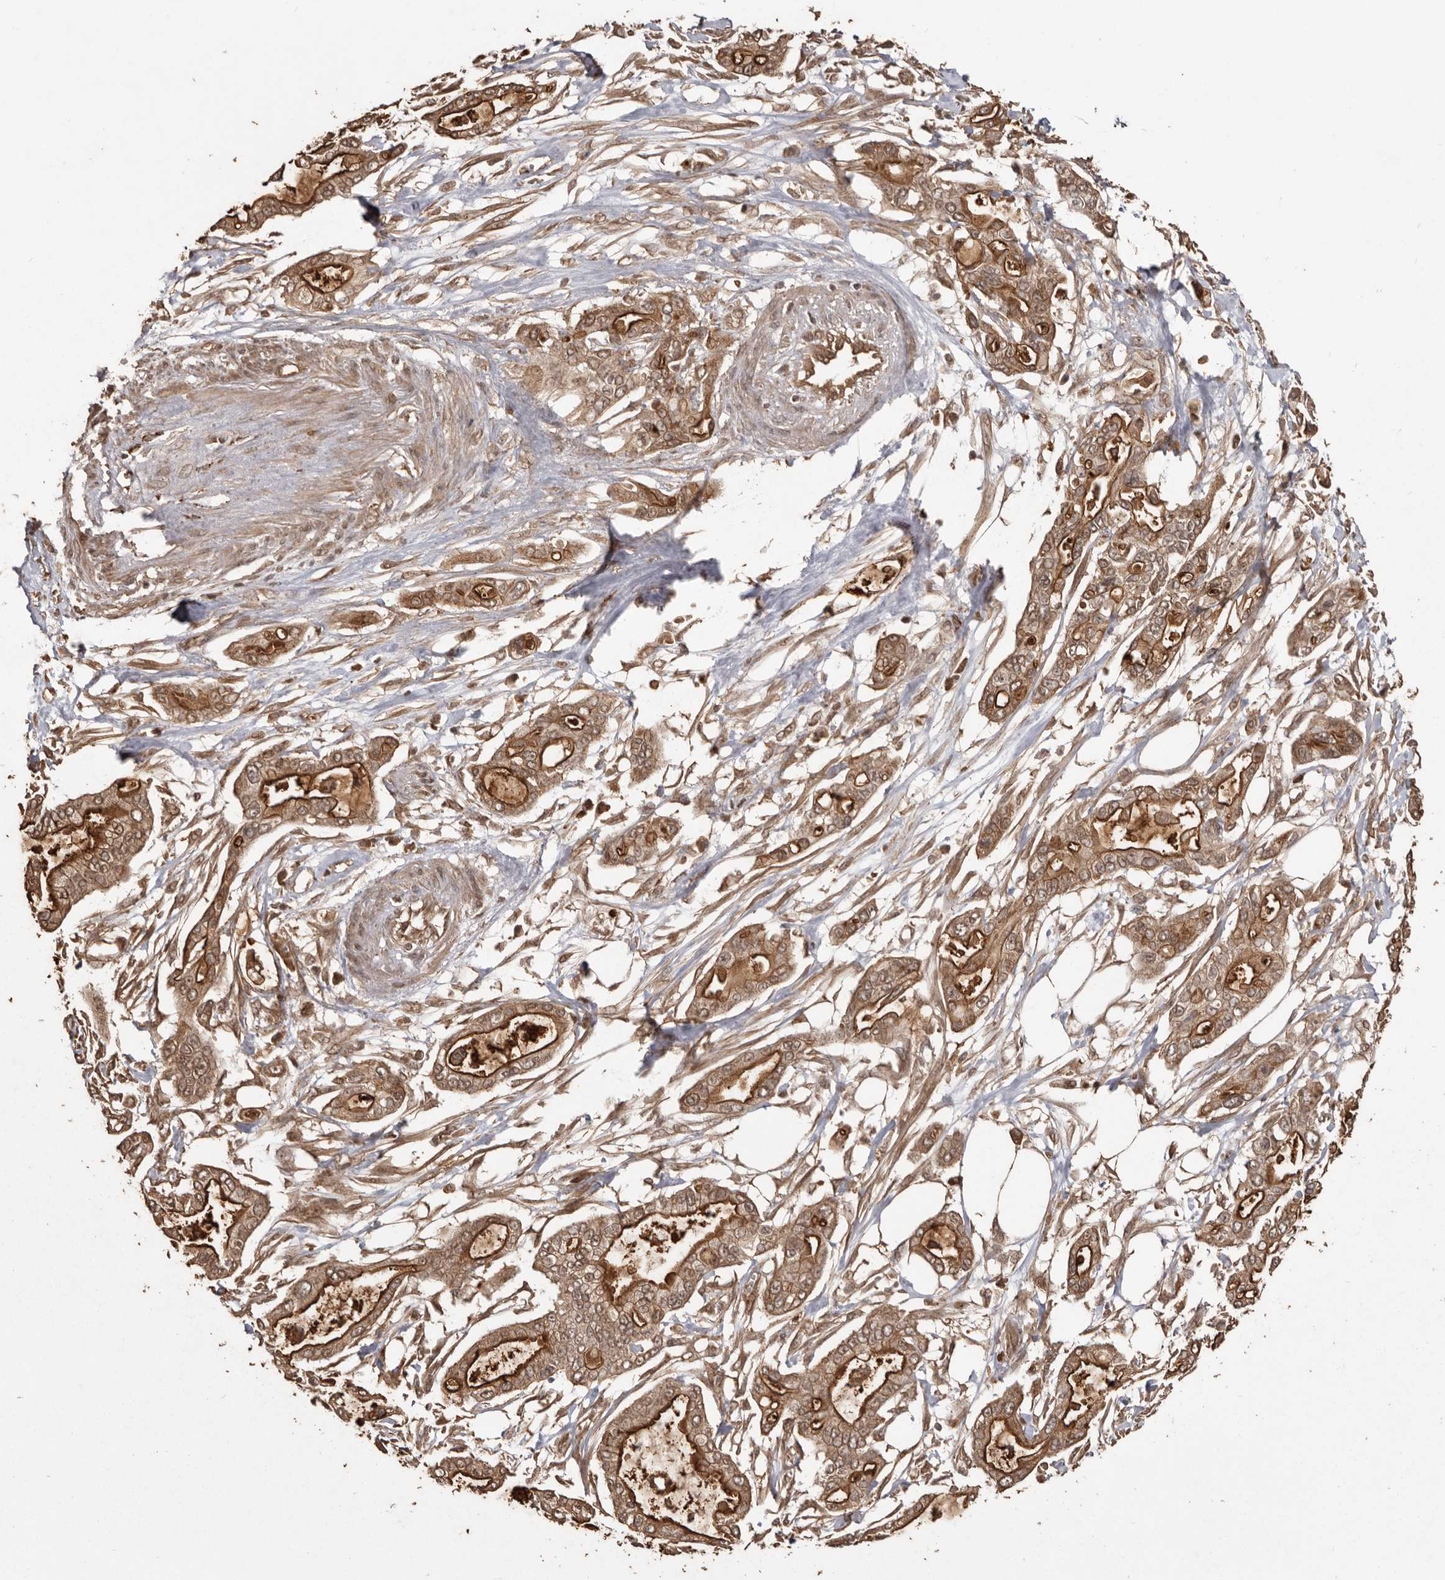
{"staining": {"intensity": "moderate", "quantity": ">75%", "location": "cytoplasmic/membranous"}, "tissue": "pancreatic cancer", "cell_type": "Tumor cells", "image_type": "cancer", "snomed": [{"axis": "morphology", "description": "Adenocarcinoma, NOS"}, {"axis": "topography", "description": "Pancreas"}], "caption": "Immunohistochemistry (IHC) histopathology image of neoplastic tissue: human adenocarcinoma (pancreatic) stained using IHC shows medium levels of moderate protein expression localized specifically in the cytoplasmic/membranous of tumor cells, appearing as a cytoplasmic/membranous brown color.", "gene": "NUP43", "patient": {"sex": "male", "age": 68}}